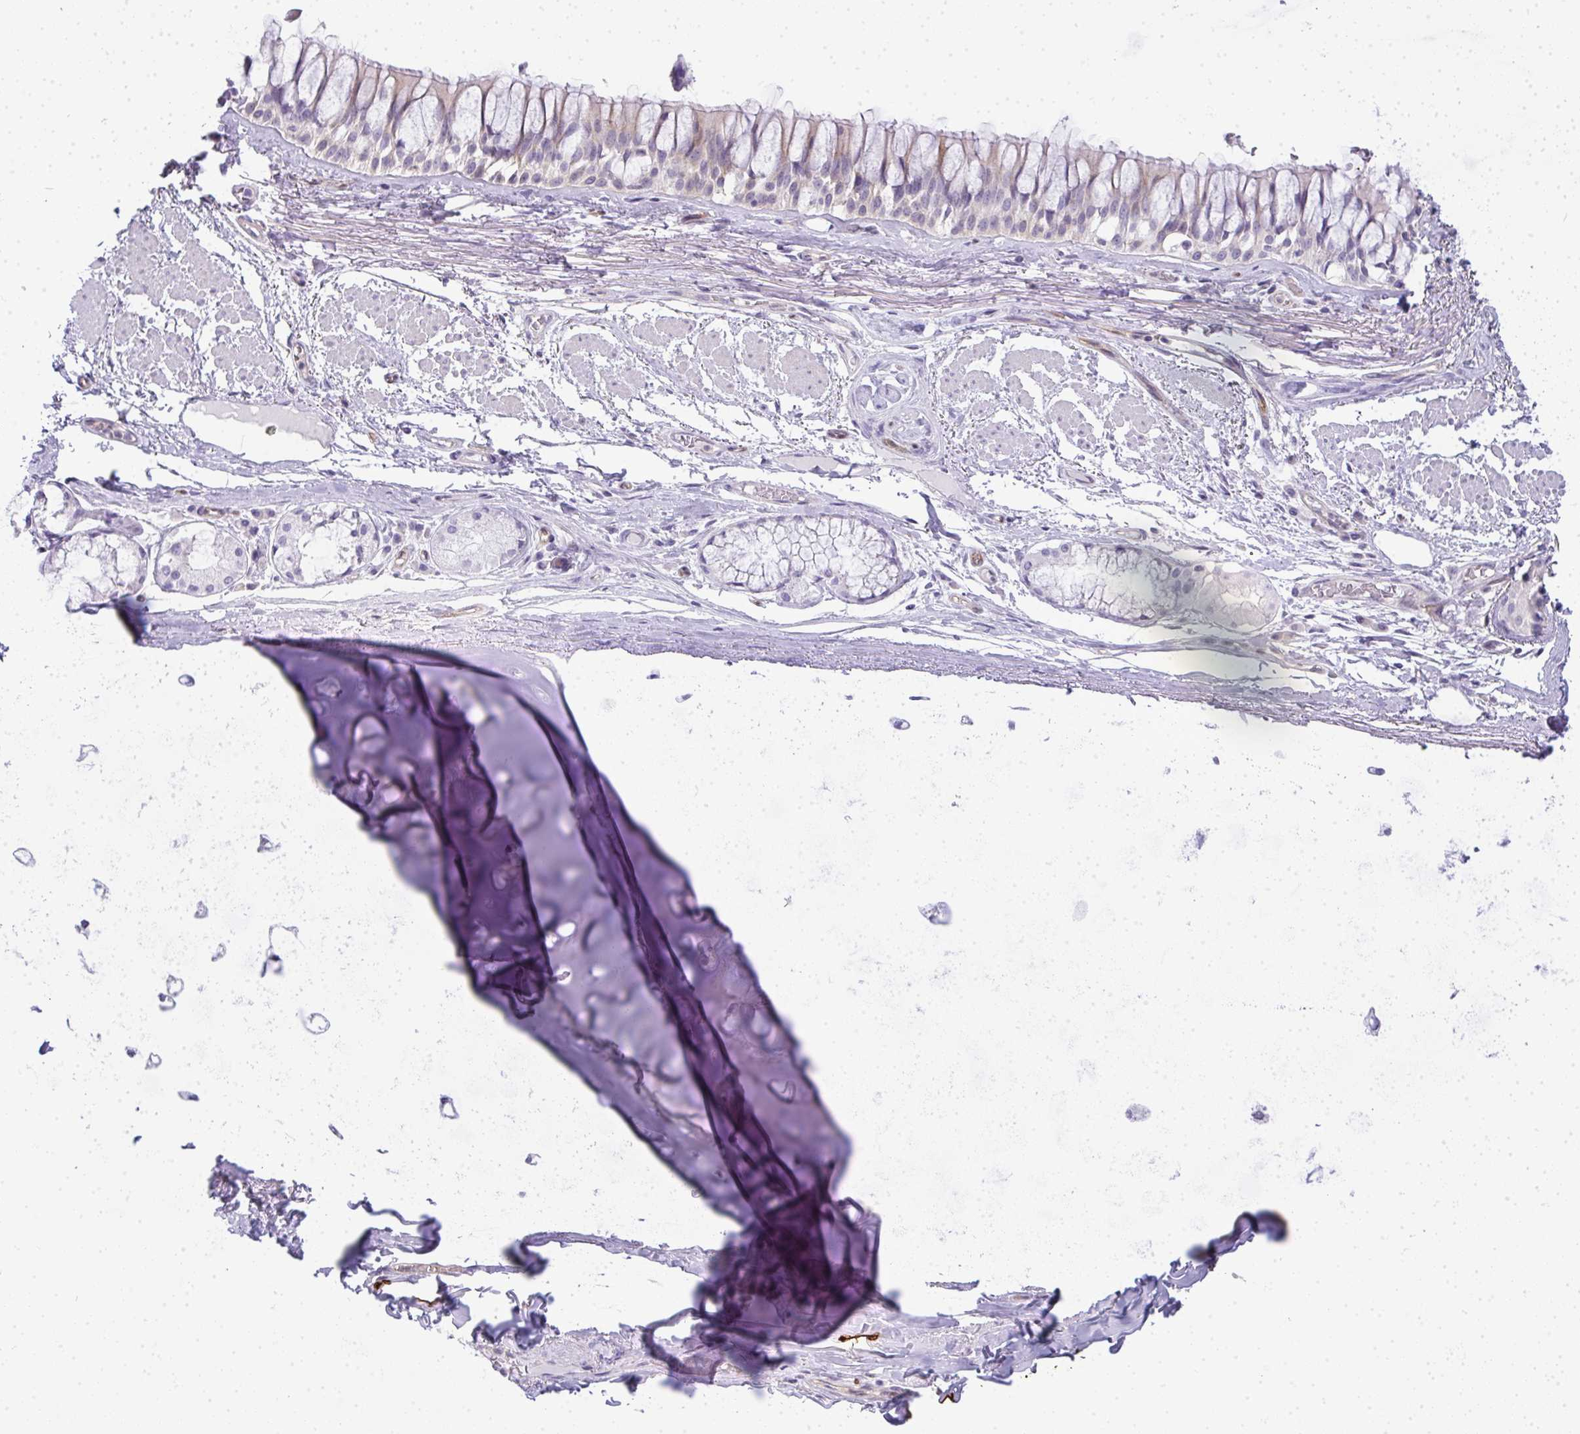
{"staining": {"intensity": "negative", "quantity": "none", "location": "none"}, "tissue": "soft tissue", "cell_type": "Chondrocytes", "image_type": "normal", "snomed": [{"axis": "morphology", "description": "Normal tissue, NOS"}, {"axis": "topography", "description": "Cartilage tissue"}, {"axis": "topography", "description": "Bronchus"}], "caption": "This is a histopathology image of immunohistochemistry (IHC) staining of normal soft tissue, which shows no expression in chondrocytes. The staining is performed using DAB brown chromogen with nuclei counter-stained in using hematoxylin.", "gene": "LIPE", "patient": {"sex": "male", "age": 64}}